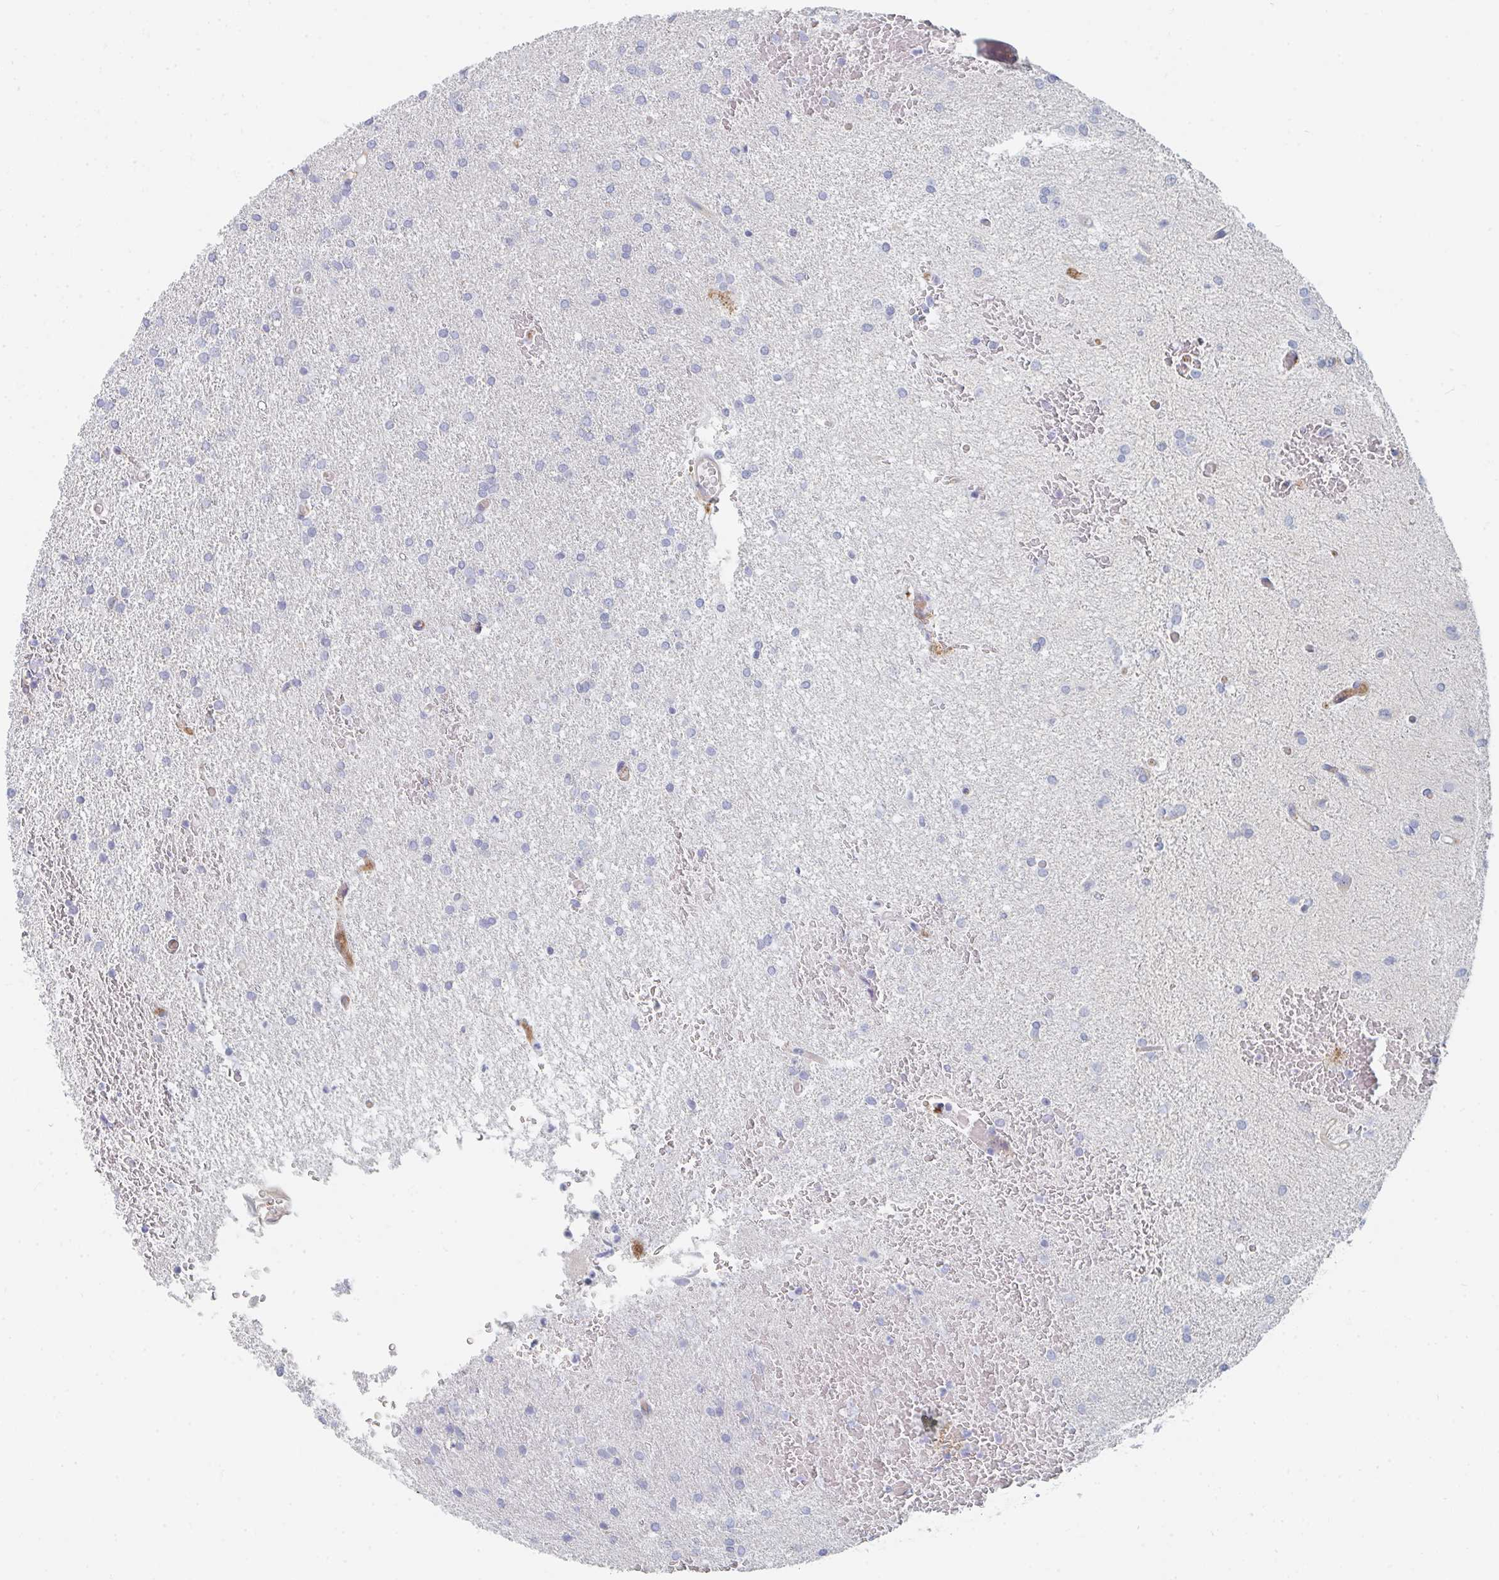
{"staining": {"intensity": "negative", "quantity": "none", "location": "none"}, "tissue": "glioma", "cell_type": "Tumor cells", "image_type": "cancer", "snomed": [{"axis": "morphology", "description": "Glioma, malignant, High grade"}, {"axis": "topography", "description": "Brain"}], "caption": "Immunohistochemical staining of human high-grade glioma (malignant) displays no significant staining in tumor cells. (Stains: DAB (3,3'-diaminobenzidine) IHC with hematoxylin counter stain, Microscopy: brightfield microscopy at high magnification).", "gene": "DAB2", "patient": {"sex": "female", "age": 50}}